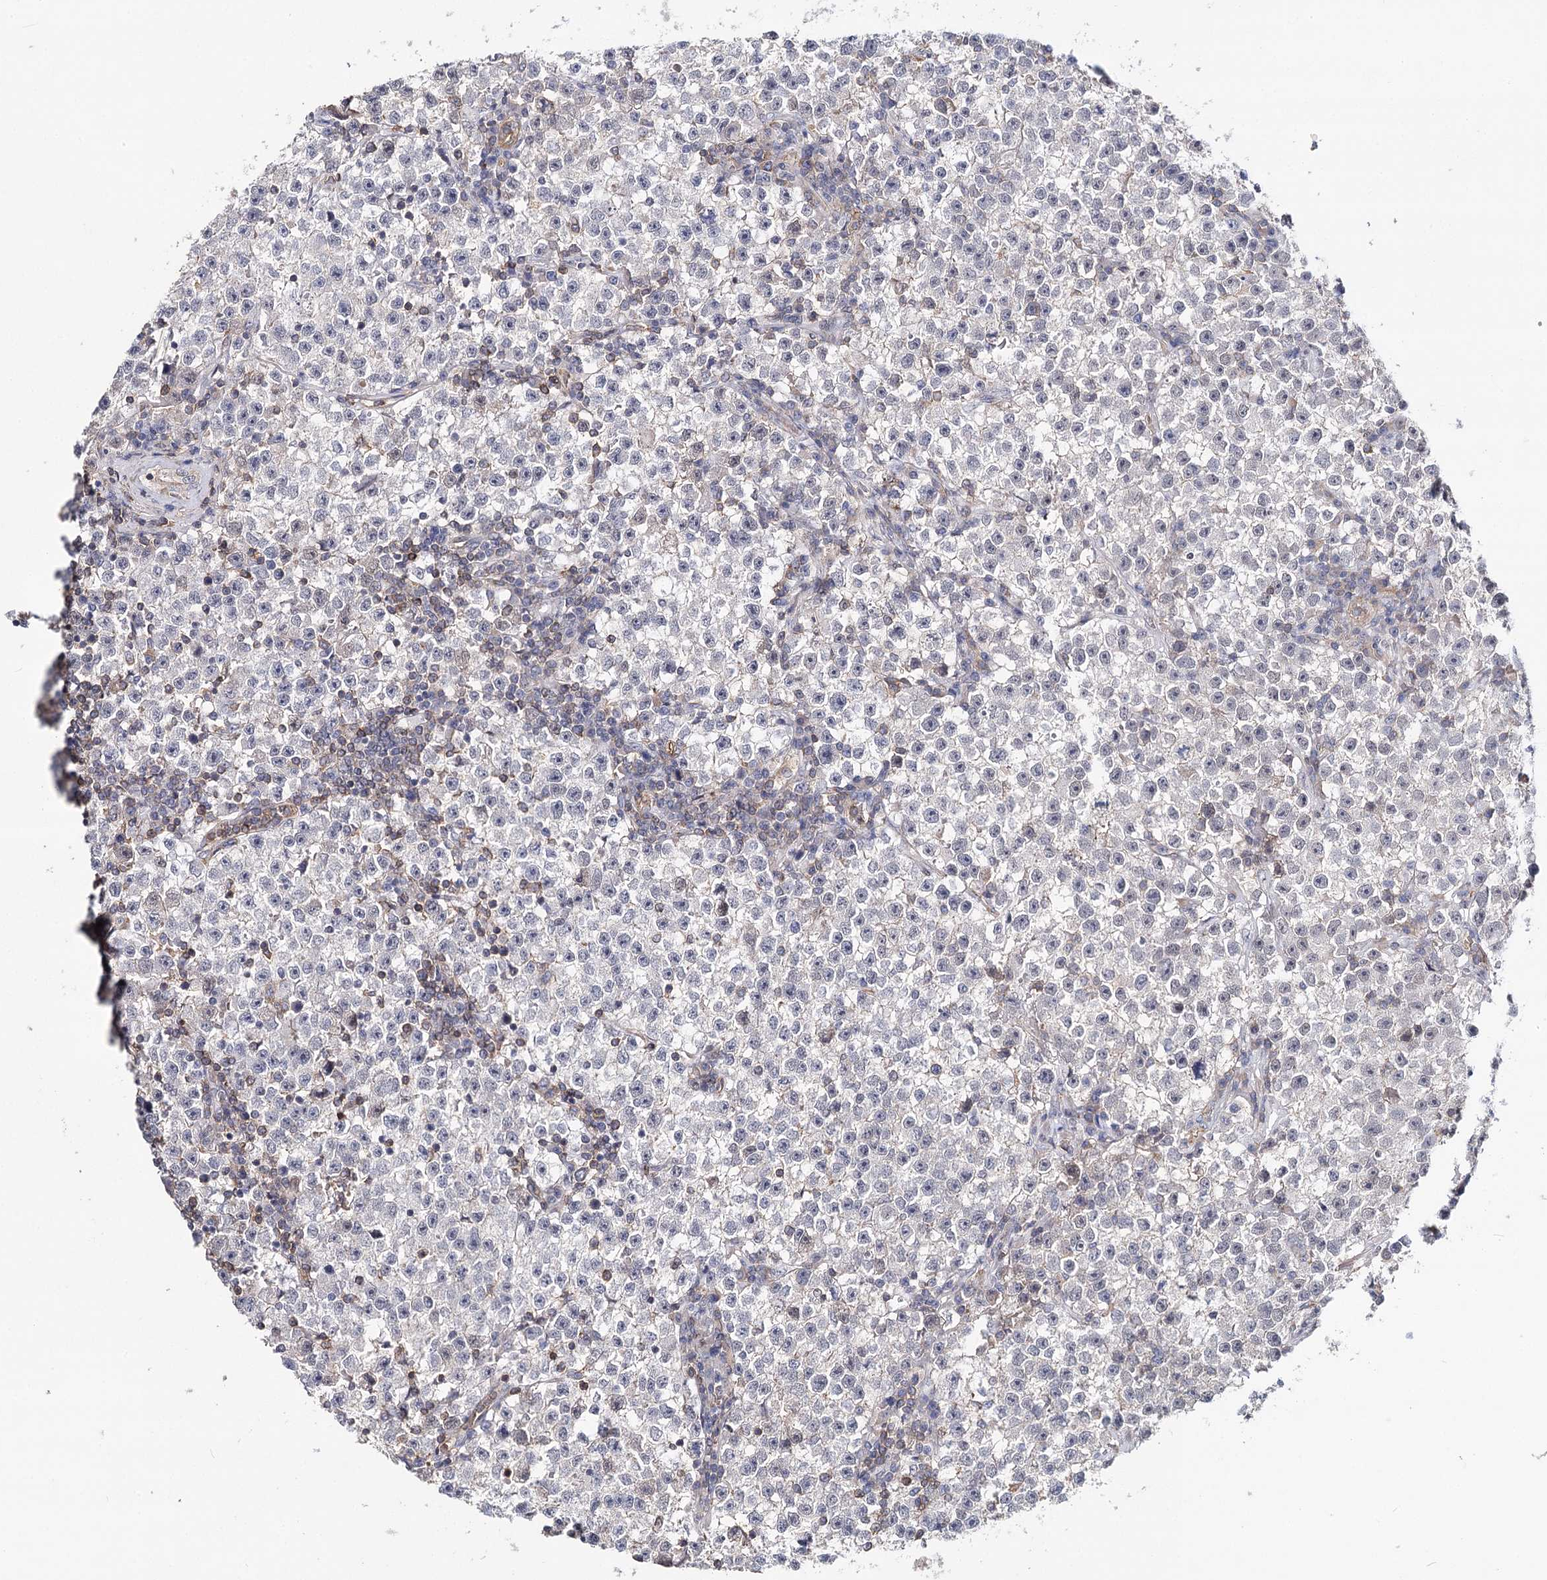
{"staining": {"intensity": "negative", "quantity": "none", "location": "none"}, "tissue": "testis cancer", "cell_type": "Tumor cells", "image_type": "cancer", "snomed": [{"axis": "morphology", "description": "Seminoma, NOS"}, {"axis": "topography", "description": "Testis"}], "caption": "This is a micrograph of immunohistochemistry staining of seminoma (testis), which shows no staining in tumor cells.", "gene": "TMEM218", "patient": {"sex": "male", "age": 22}}